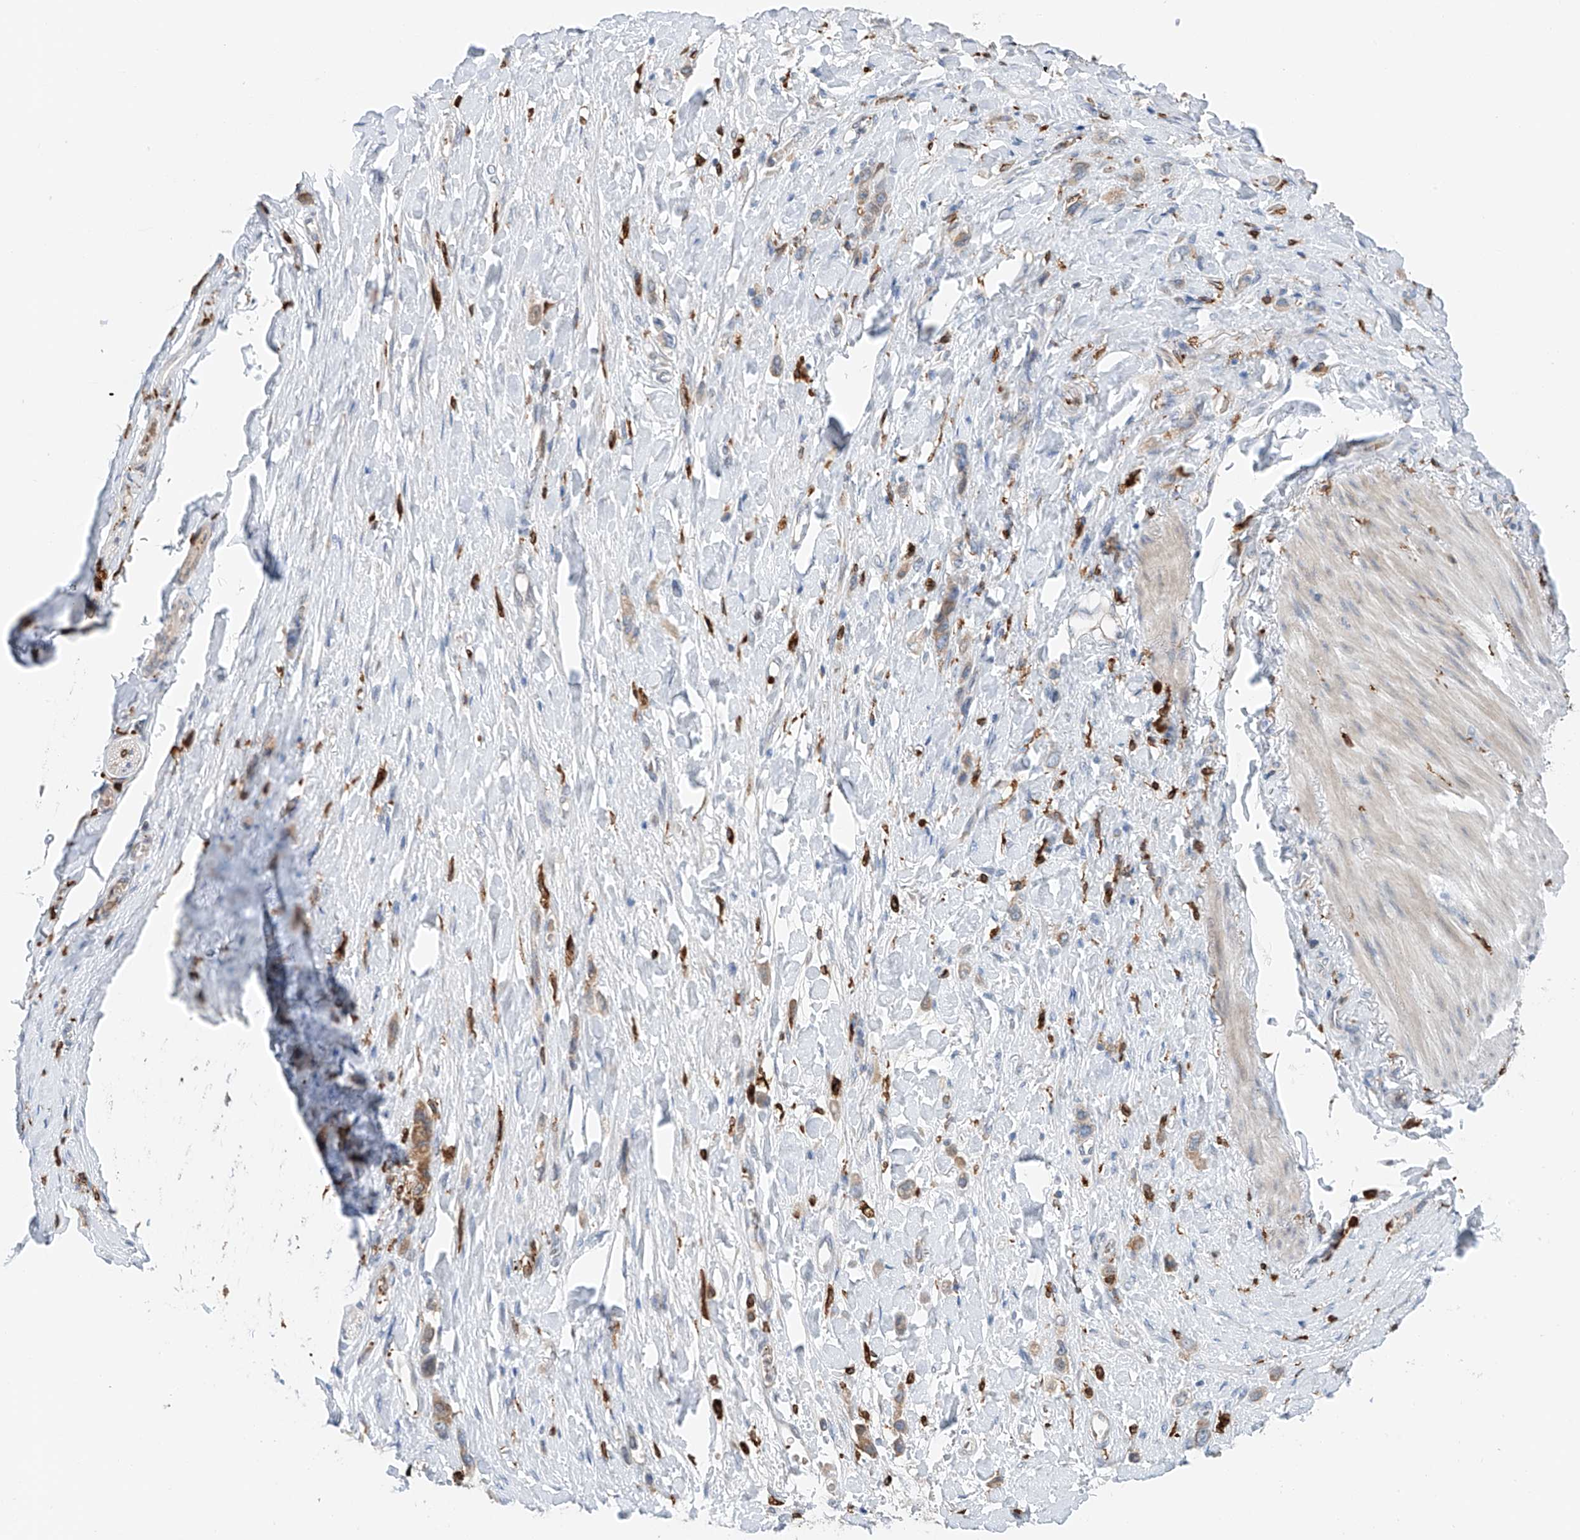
{"staining": {"intensity": "weak", "quantity": "25%-75%", "location": "cytoplasmic/membranous"}, "tissue": "stomach cancer", "cell_type": "Tumor cells", "image_type": "cancer", "snomed": [{"axis": "morphology", "description": "Adenocarcinoma, NOS"}, {"axis": "topography", "description": "Stomach"}], "caption": "Human stomach adenocarcinoma stained with a brown dye shows weak cytoplasmic/membranous positive positivity in about 25%-75% of tumor cells.", "gene": "TBXAS1", "patient": {"sex": "female", "age": 65}}